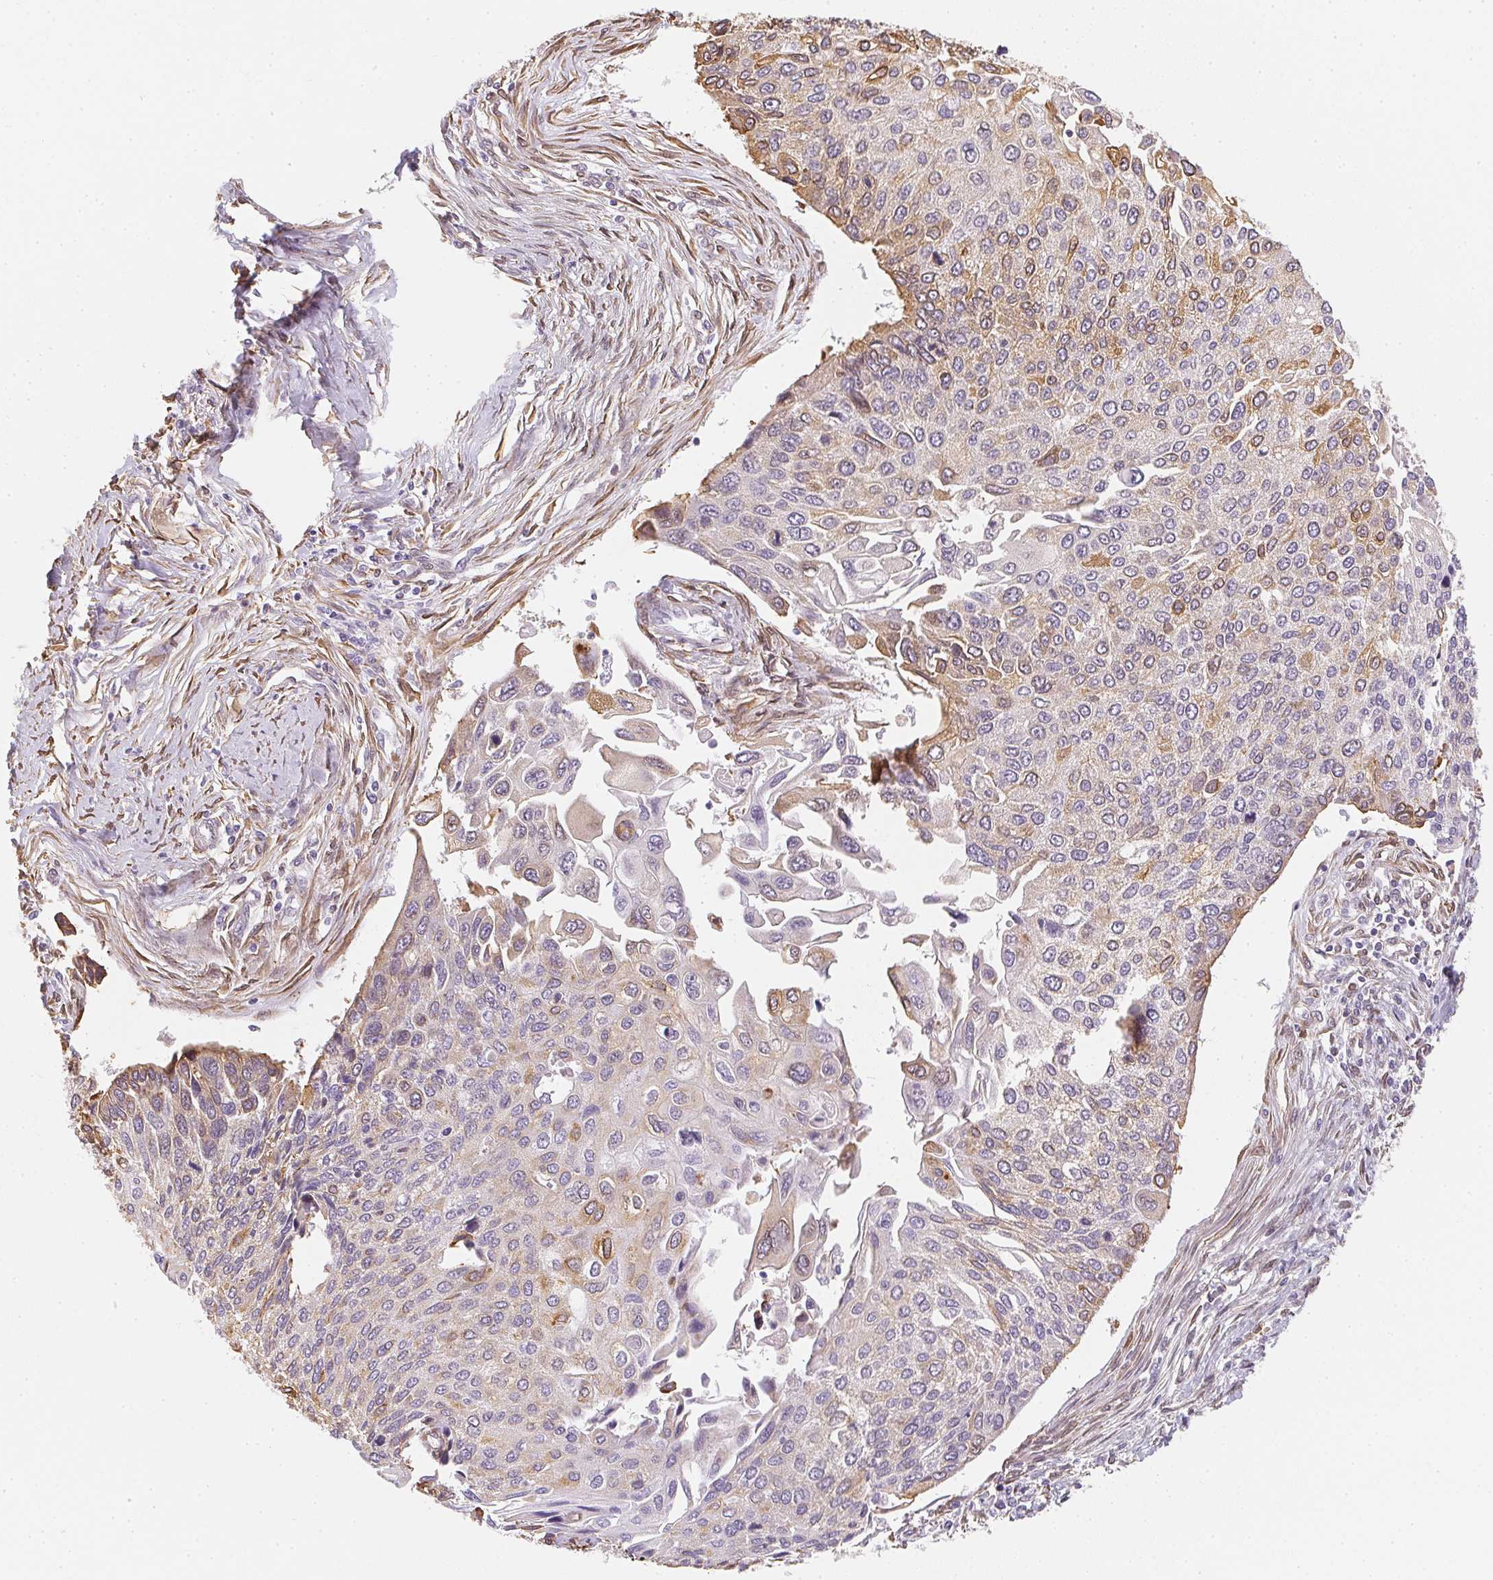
{"staining": {"intensity": "moderate", "quantity": "<25%", "location": "cytoplasmic/membranous"}, "tissue": "lung cancer", "cell_type": "Tumor cells", "image_type": "cancer", "snomed": [{"axis": "morphology", "description": "Squamous cell carcinoma, NOS"}, {"axis": "morphology", "description": "Squamous cell carcinoma, metastatic, NOS"}, {"axis": "topography", "description": "Lung"}], "caption": "The immunohistochemical stain labels moderate cytoplasmic/membranous staining in tumor cells of lung metastatic squamous cell carcinoma tissue. The staining is performed using DAB (3,3'-diaminobenzidine) brown chromogen to label protein expression. The nuclei are counter-stained blue using hematoxylin.", "gene": "RSBN1", "patient": {"sex": "male", "age": 63}}